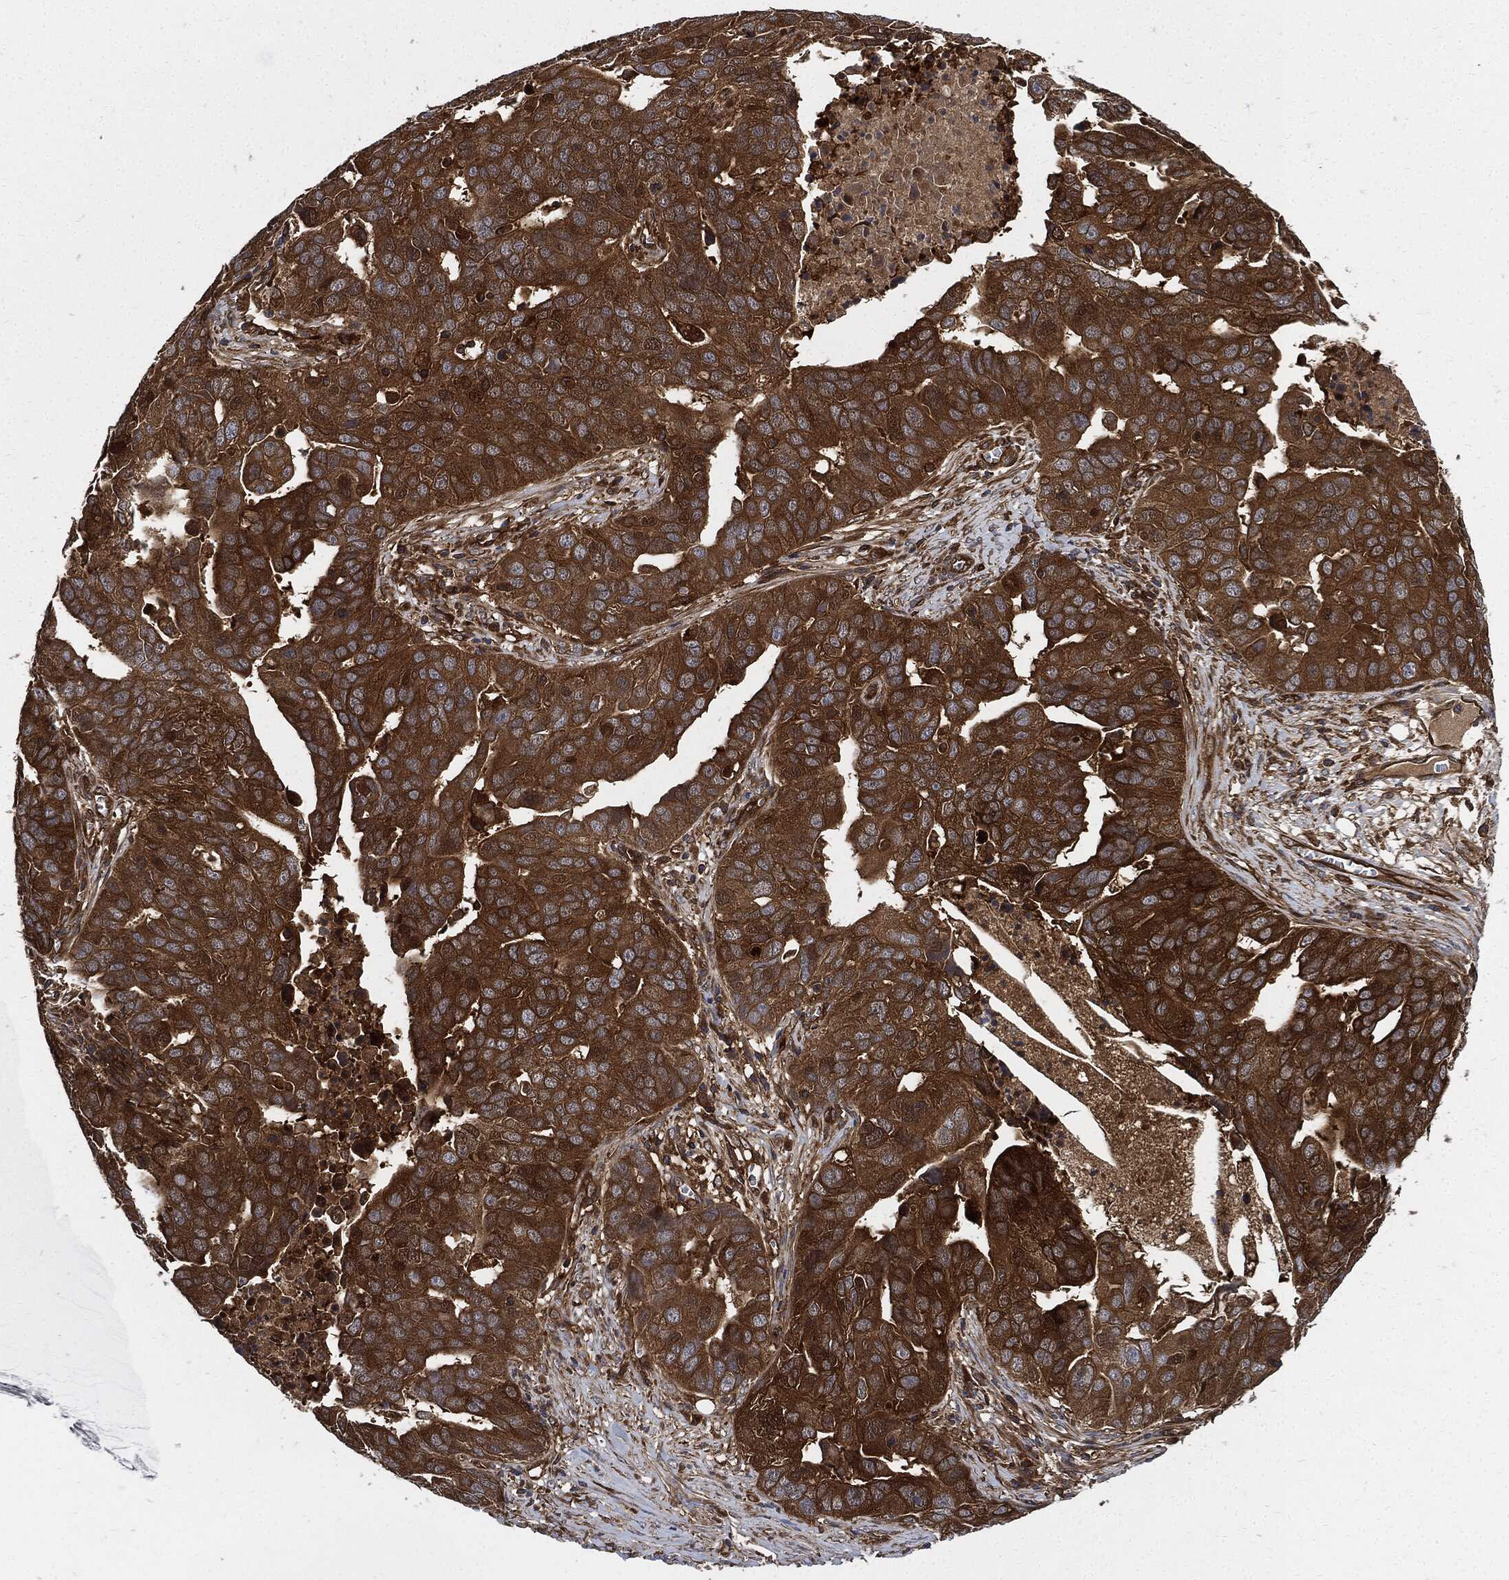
{"staining": {"intensity": "strong", "quantity": ">75%", "location": "cytoplasmic/membranous"}, "tissue": "ovarian cancer", "cell_type": "Tumor cells", "image_type": "cancer", "snomed": [{"axis": "morphology", "description": "Carcinoma, endometroid"}, {"axis": "topography", "description": "Soft tissue"}, {"axis": "topography", "description": "Ovary"}], "caption": "Brown immunohistochemical staining in ovarian cancer shows strong cytoplasmic/membranous expression in approximately >75% of tumor cells.", "gene": "XPNPEP1", "patient": {"sex": "female", "age": 52}}